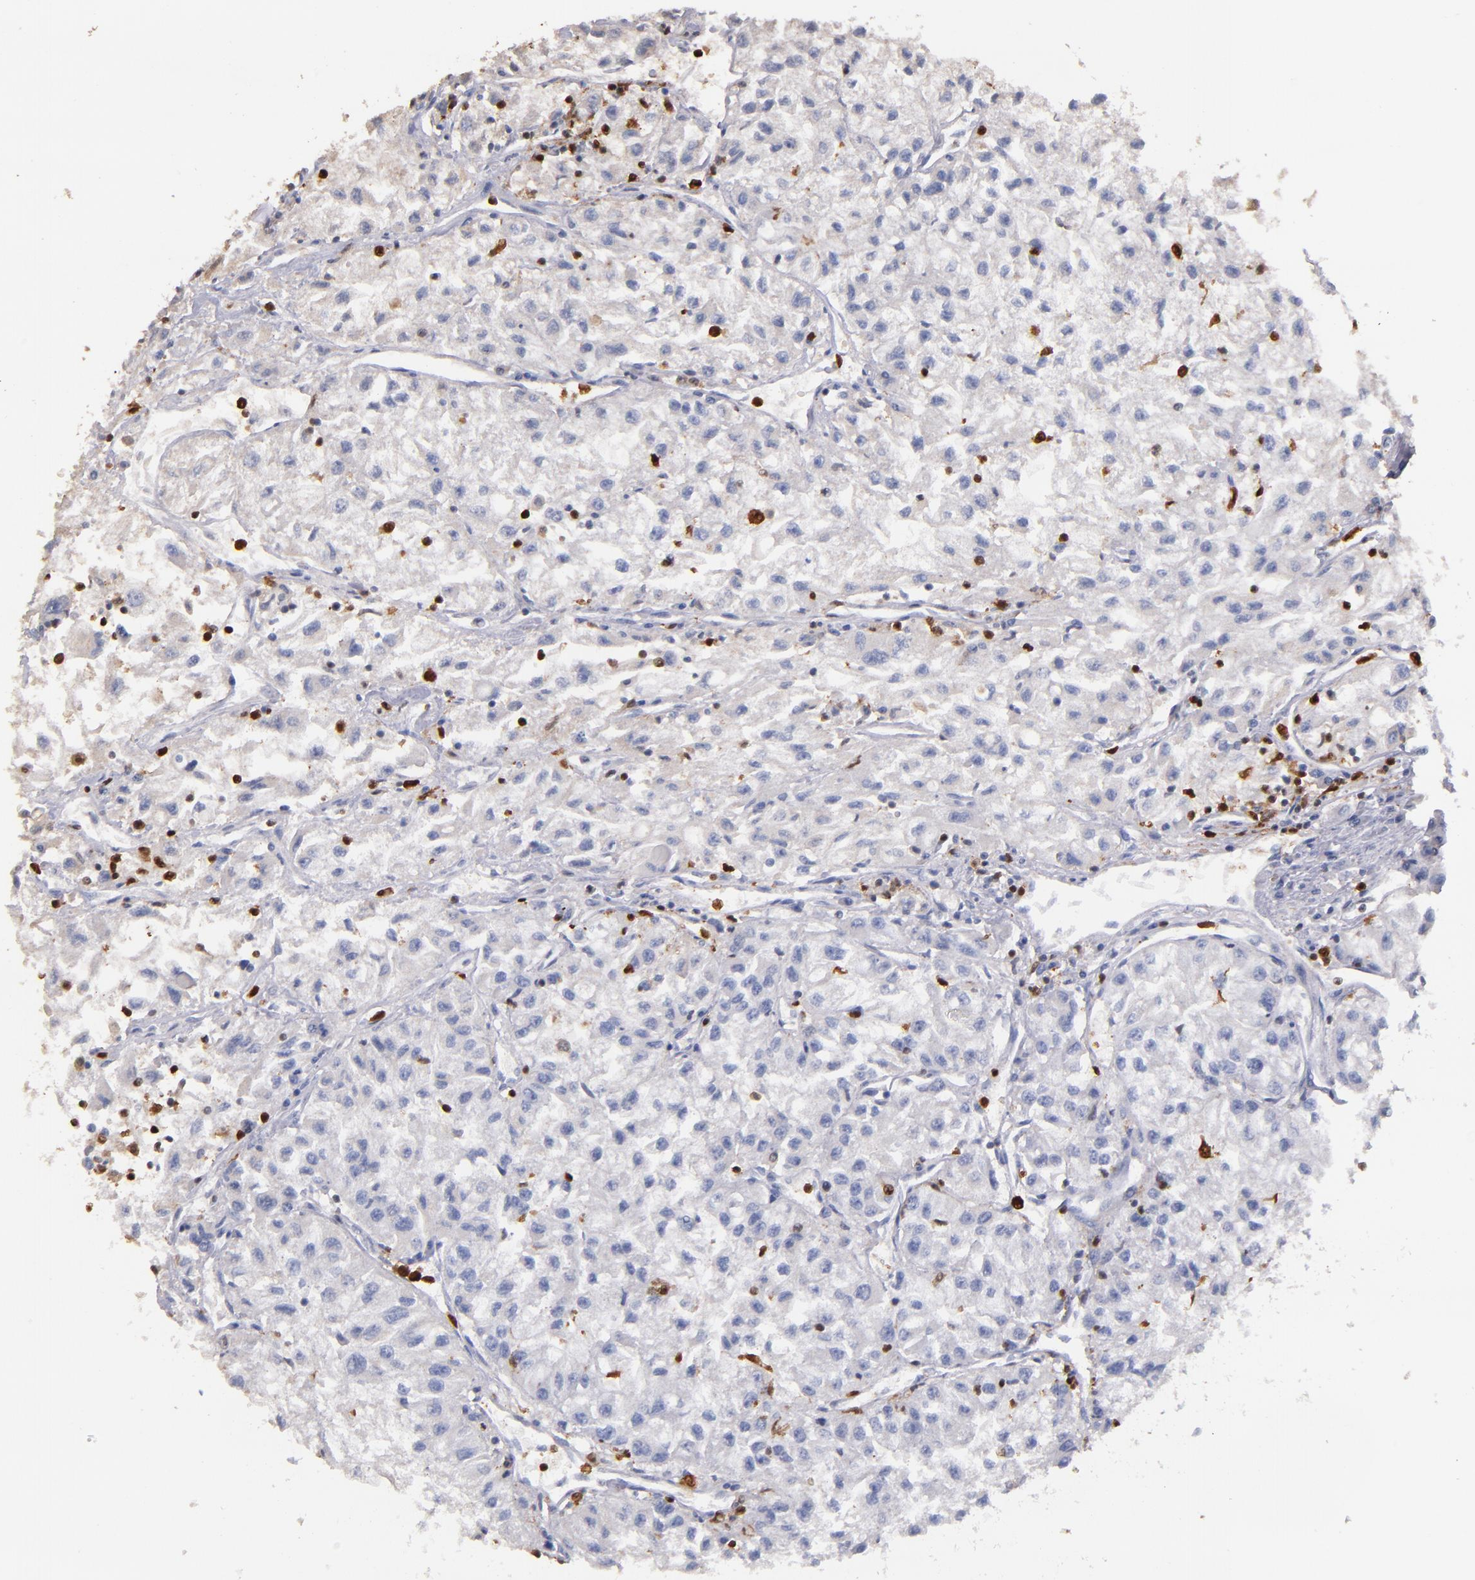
{"staining": {"intensity": "negative", "quantity": "none", "location": "none"}, "tissue": "renal cancer", "cell_type": "Tumor cells", "image_type": "cancer", "snomed": [{"axis": "morphology", "description": "Adenocarcinoma, NOS"}, {"axis": "topography", "description": "Kidney"}], "caption": "IHC of renal cancer exhibits no positivity in tumor cells. (Stains: DAB (3,3'-diaminobenzidine) immunohistochemistry with hematoxylin counter stain, Microscopy: brightfield microscopy at high magnification).", "gene": "S100A4", "patient": {"sex": "male", "age": 59}}